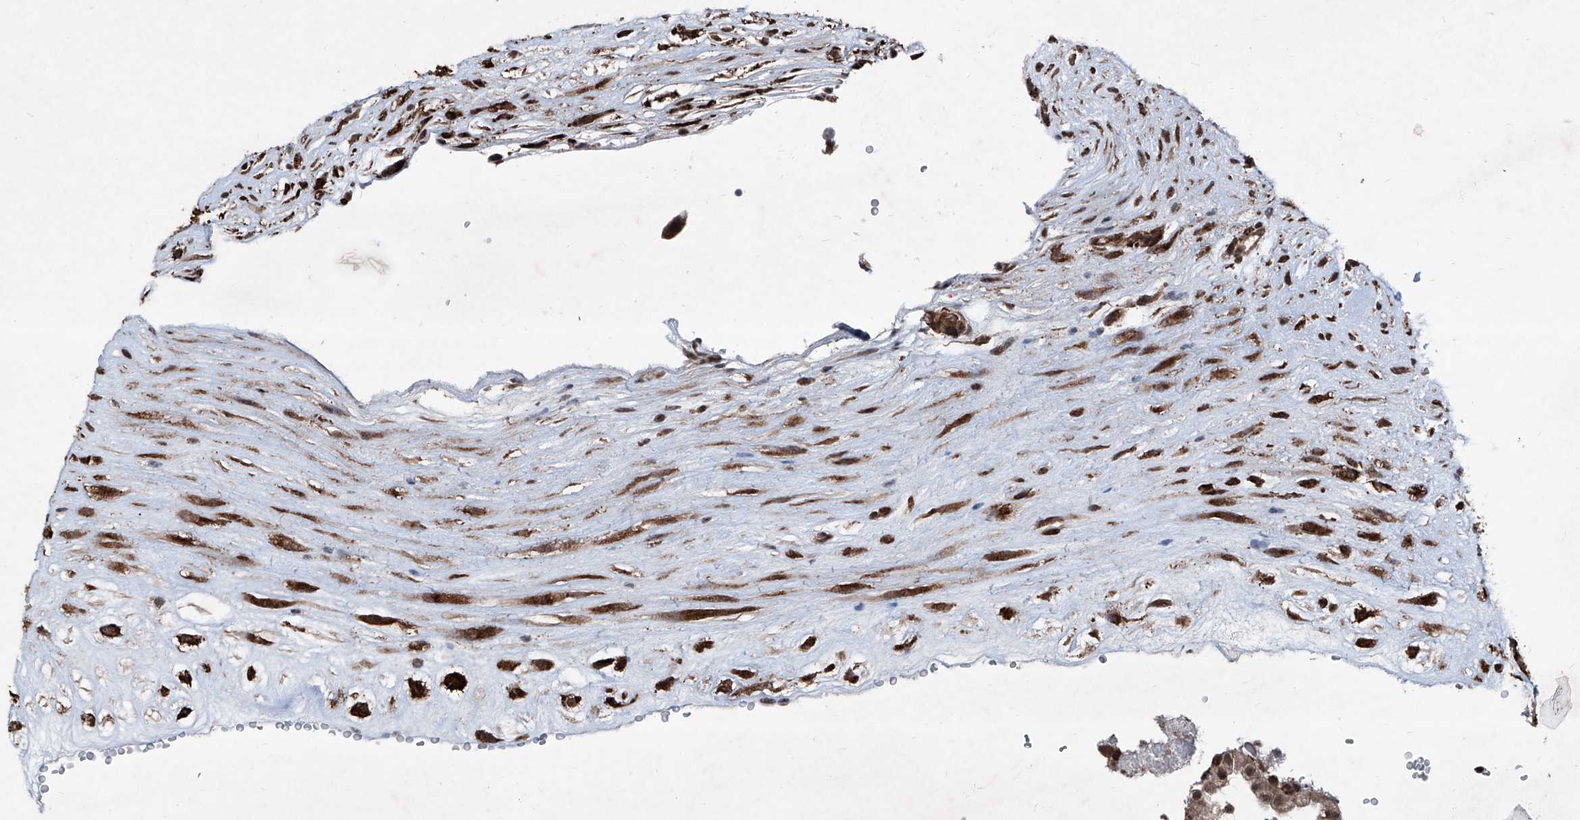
{"staining": {"intensity": "strong", "quantity": ">75%", "location": "cytoplasmic/membranous"}, "tissue": "placenta", "cell_type": "Decidual cells", "image_type": "normal", "snomed": [{"axis": "morphology", "description": "Normal tissue, NOS"}, {"axis": "topography", "description": "Placenta"}], "caption": "Decidual cells reveal high levels of strong cytoplasmic/membranous positivity in approximately >75% of cells in normal human placenta. (DAB (3,3'-diaminobenzidine) IHC, brown staining for protein, blue staining for nuclei).", "gene": "COA7", "patient": {"sex": "female", "age": 18}}